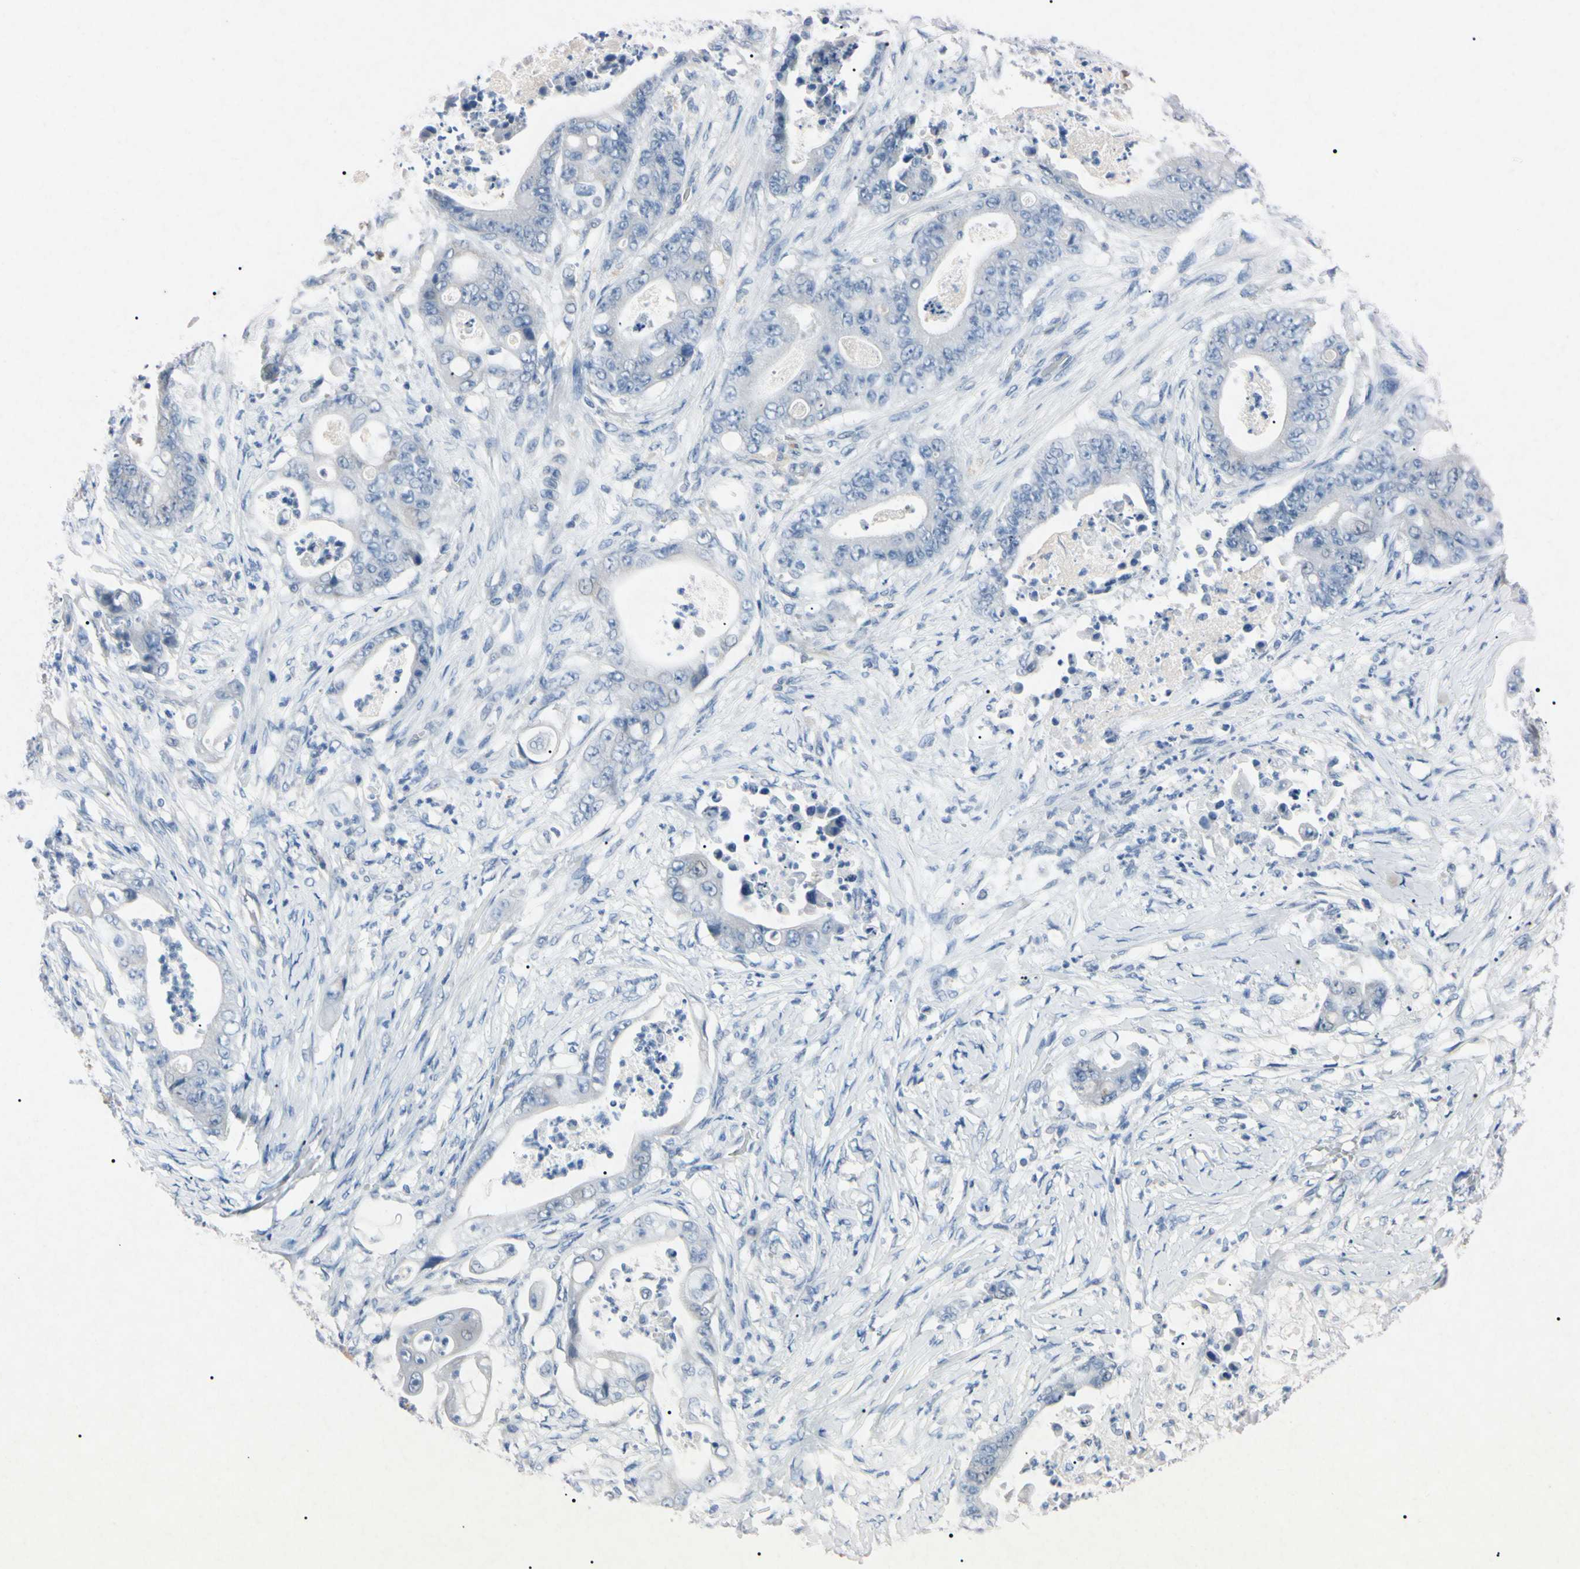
{"staining": {"intensity": "negative", "quantity": "none", "location": "none"}, "tissue": "stomach cancer", "cell_type": "Tumor cells", "image_type": "cancer", "snomed": [{"axis": "morphology", "description": "Adenocarcinoma, NOS"}, {"axis": "topography", "description": "Stomach"}], "caption": "The image demonstrates no significant staining in tumor cells of stomach adenocarcinoma. The staining is performed using DAB brown chromogen with nuclei counter-stained in using hematoxylin.", "gene": "ELN", "patient": {"sex": "female", "age": 73}}